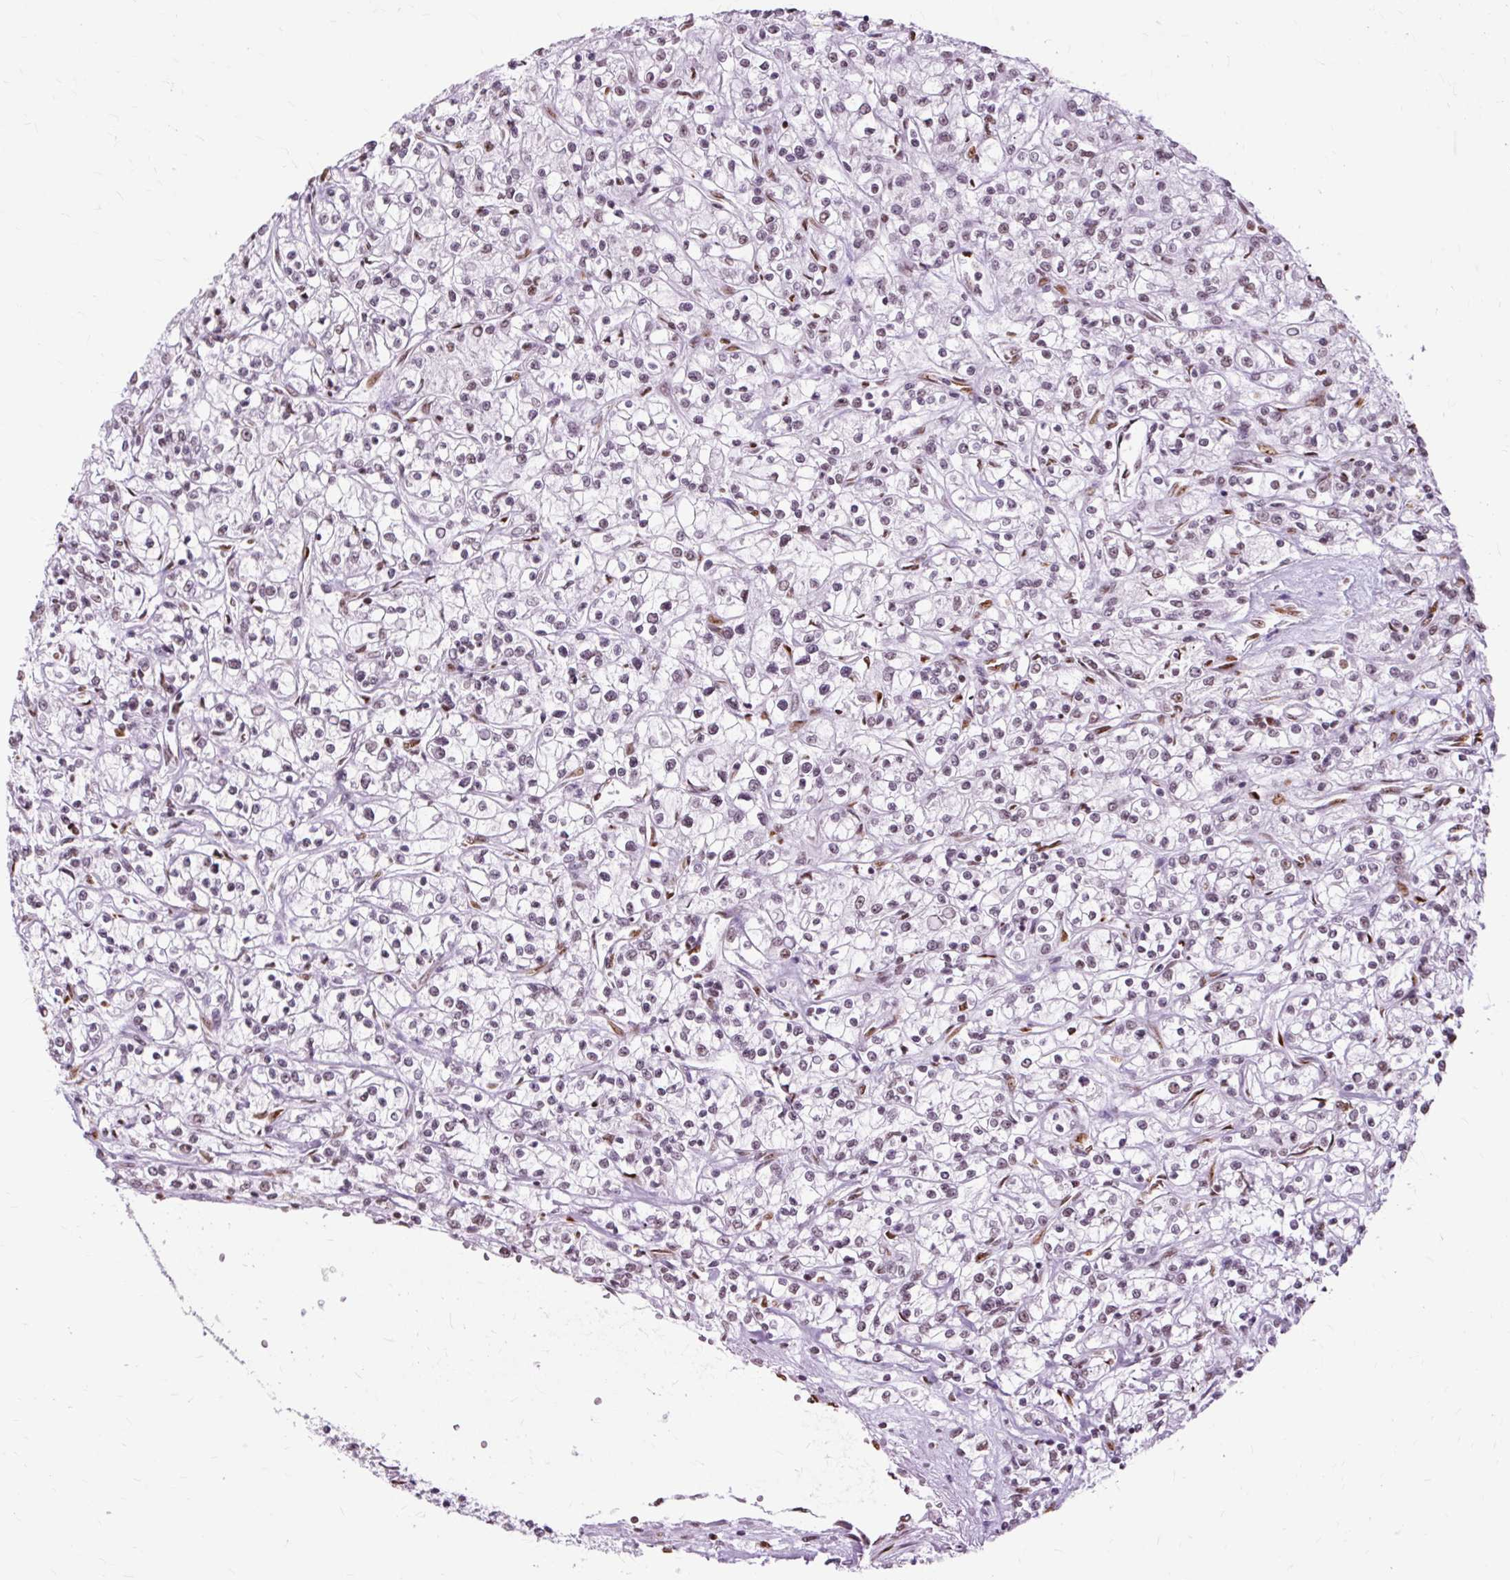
{"staining": {"intensity": "weak", "quantity": "<25%", "location": "nuclear"}, "tissue": "renal cancer", "cell_type": "Tumor cells", "image_type": "cancer", "snomed": [{"axis": "morphology", "description": "Adenocarcinoma, NOS"}, {"axis": "topography", "description": "Kidney"}], "caption": "A high-resolution image shows immunohistochemistry staining of renal cancer (adenocarcinoma), which displays no significant staining in tumor cells. Brightfield microscopy of immunohistochemistry stained with DAB (3,3'-diaminobenzidine) (brown) and hematoxylin (blue), captured at high magnification.", "gene": "XRCC6", "patient": {"sex": "female", "age": 59}}